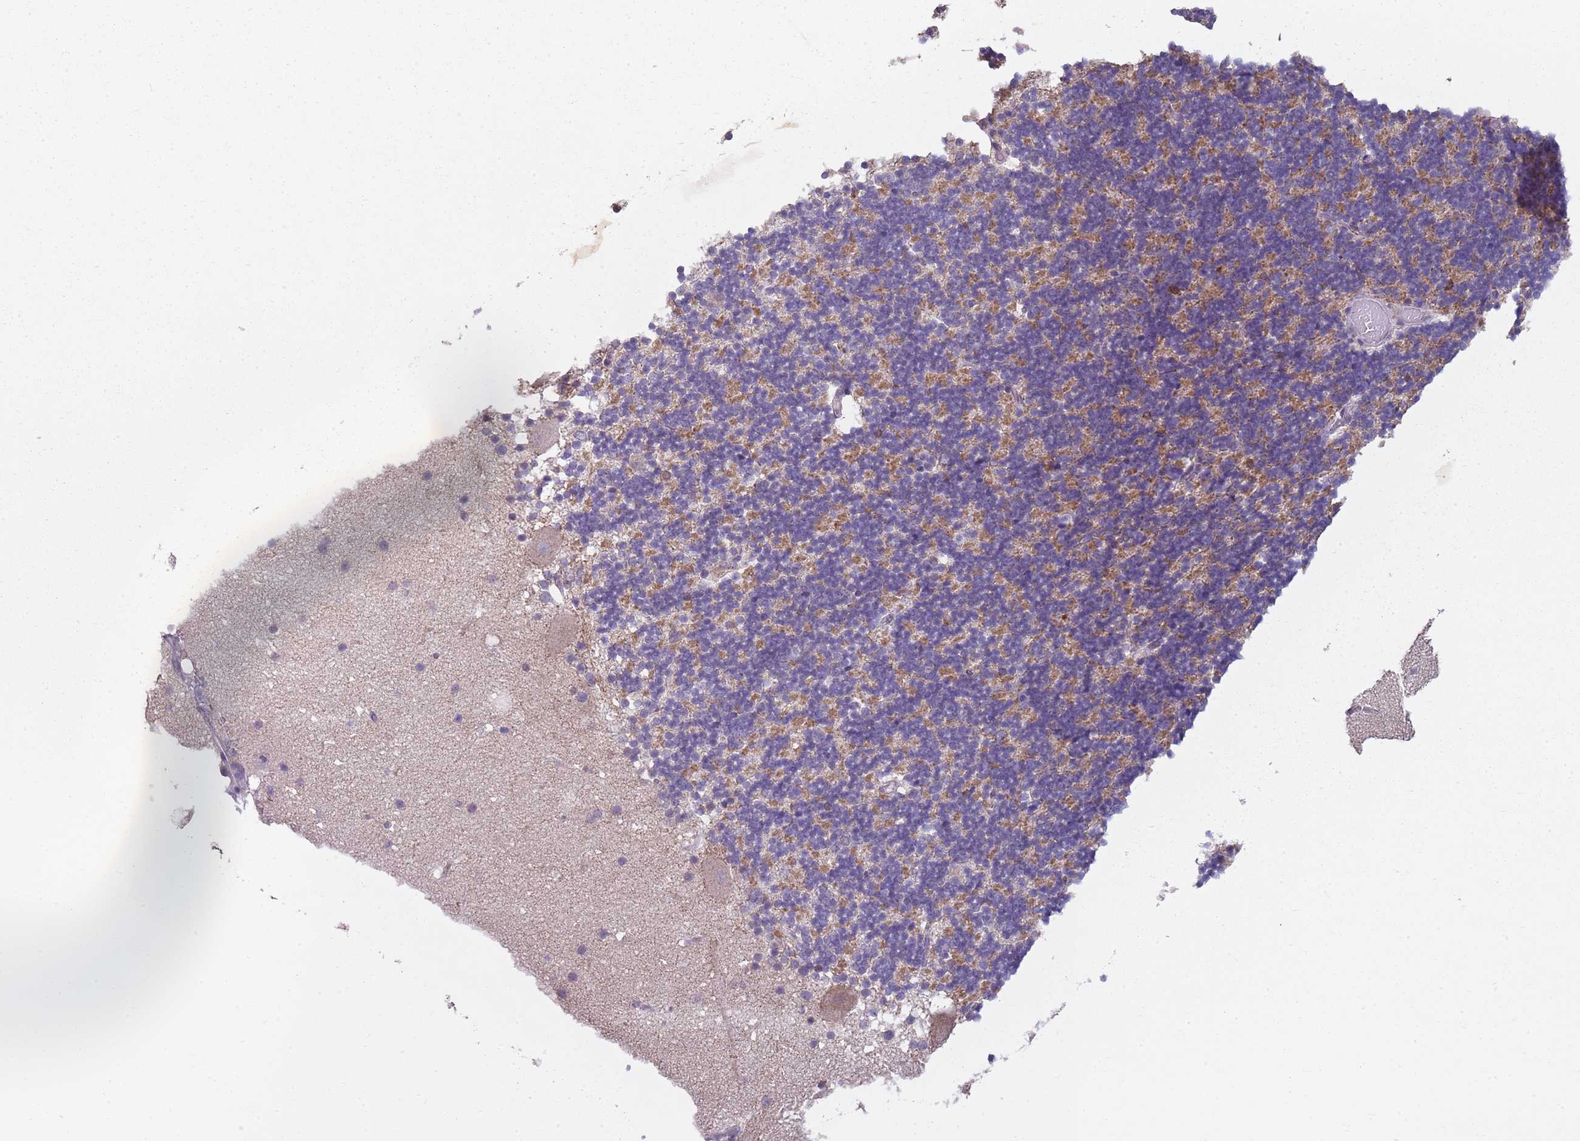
{"staining": {"intensity": "moderate", "quantity": "<25%", "location": "cytoplasmic/membranous"}, "tissue": "cerebellum", "cell_type": "Cells in granular layer", "image_type": "normal", "snomed": [{"axis": "morphology", "description": "Normal tissue, NOS"}, {"axis": "topography", "description": "Cerebellum"}], "caption": "Moderate cytoplasmic/membranous protein staining is present in about <25% of cells in granular layer in cerebellum. (IHC, brightfield microscopy, high magnification).", "gene": "SMARCAL1", "patient": {"sex": "male", "age": 57}}